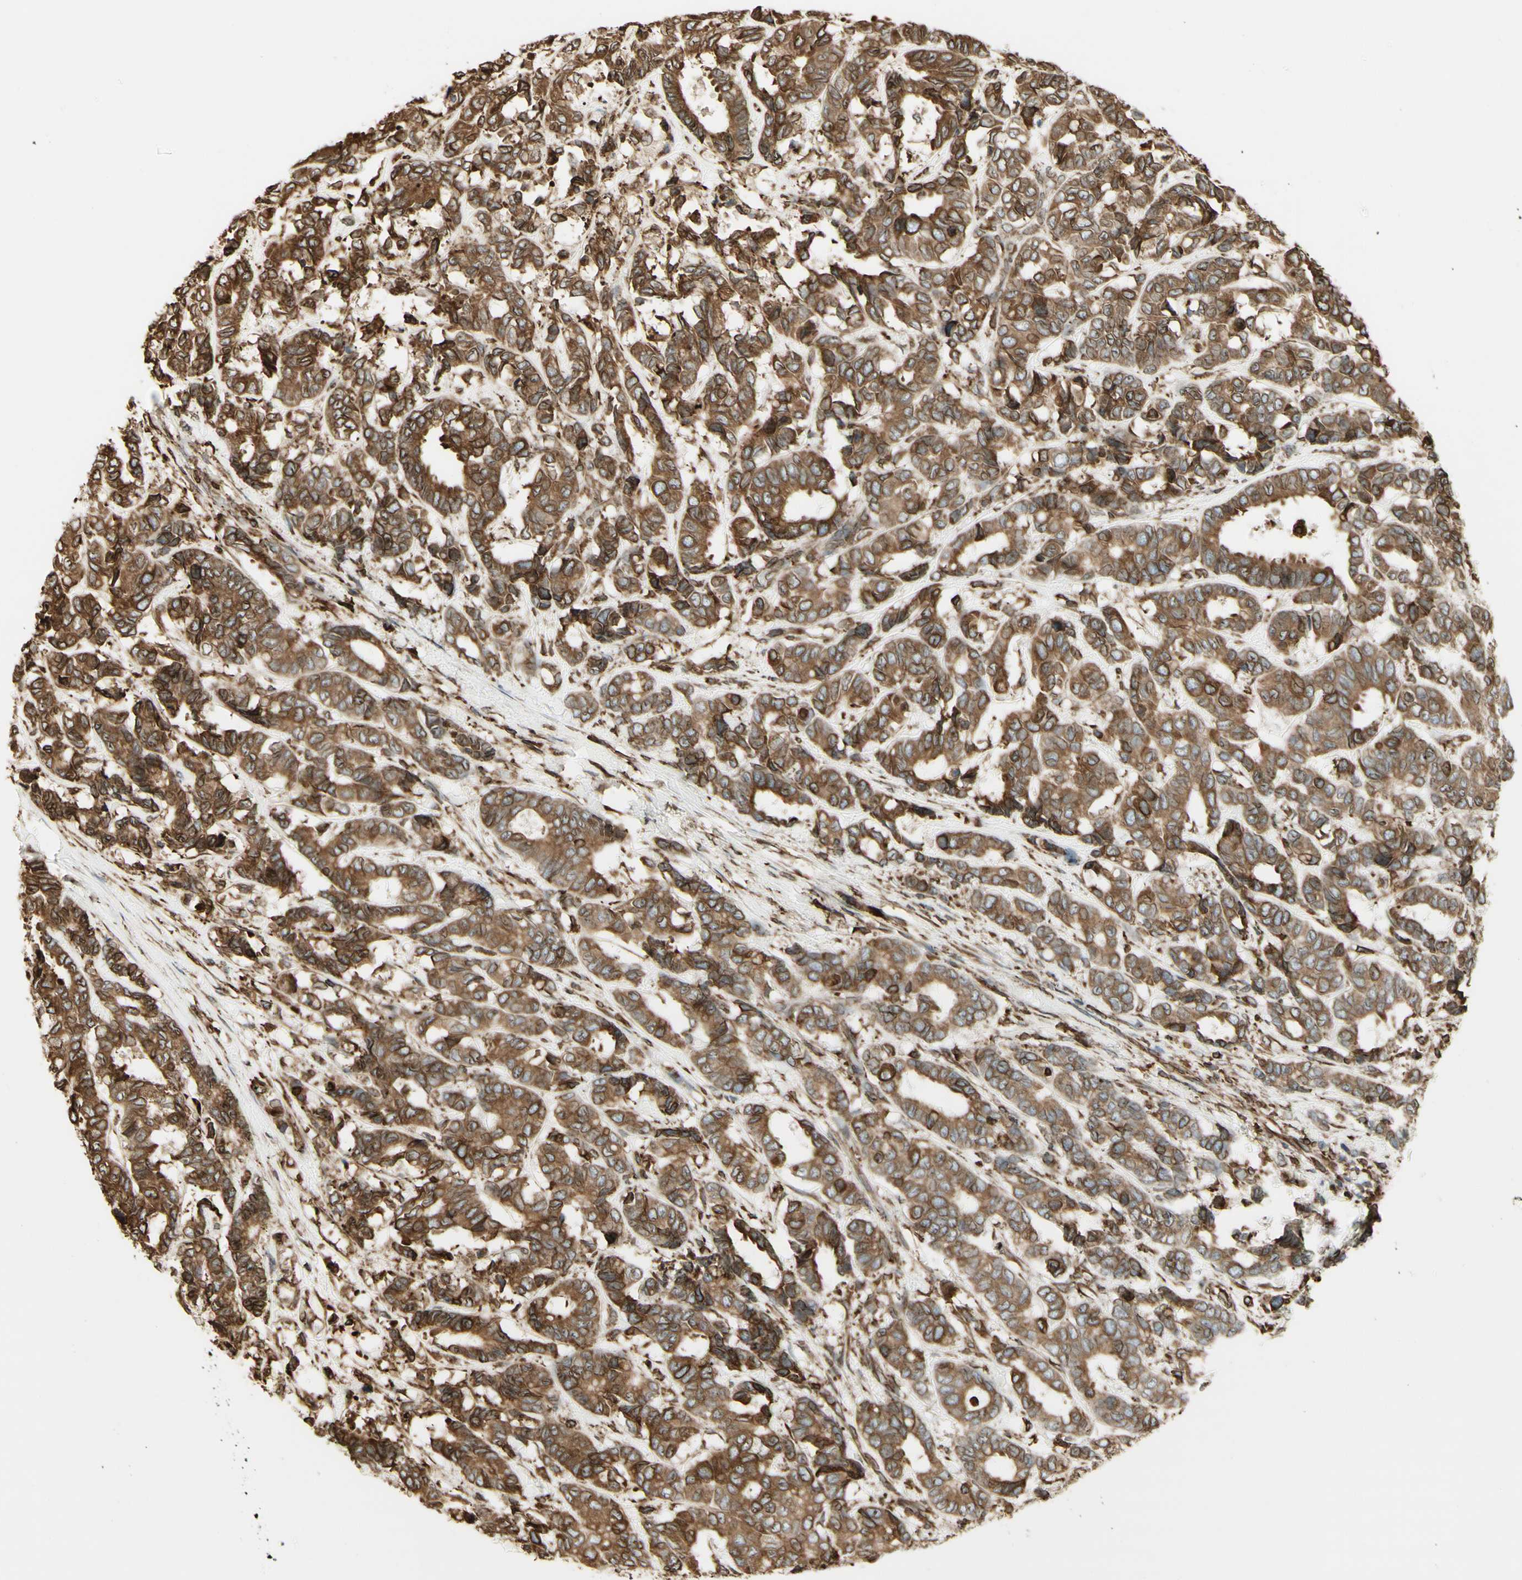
{"staining": {"intensity": "moderate", "quantity": ">75%", "location": "cytoplasmic/membranous"}, "tissue": "breast cancer", "cell_type": "Tumor cells", "image_type": "cancer", "snomed": [{"axis": "morphology", "description": "Duct carcinoma"}, {"axis": "topography", "description": "Breast"}], "caption": "IHC of breast cancer (invasive ductal carcinoma) shows medium levels of moderate cytoplasmic/membranous staining in approximately >75% of tumor cells. The staining was performed using DAB (3,3'-diaminobenzidine) to visualize the protein expression in brown, while the nuclei were stained in blue with hematoxylin (Magnification: 20x).", "gene": "CANX", "patient": {"sex": "female", "age": 87}}